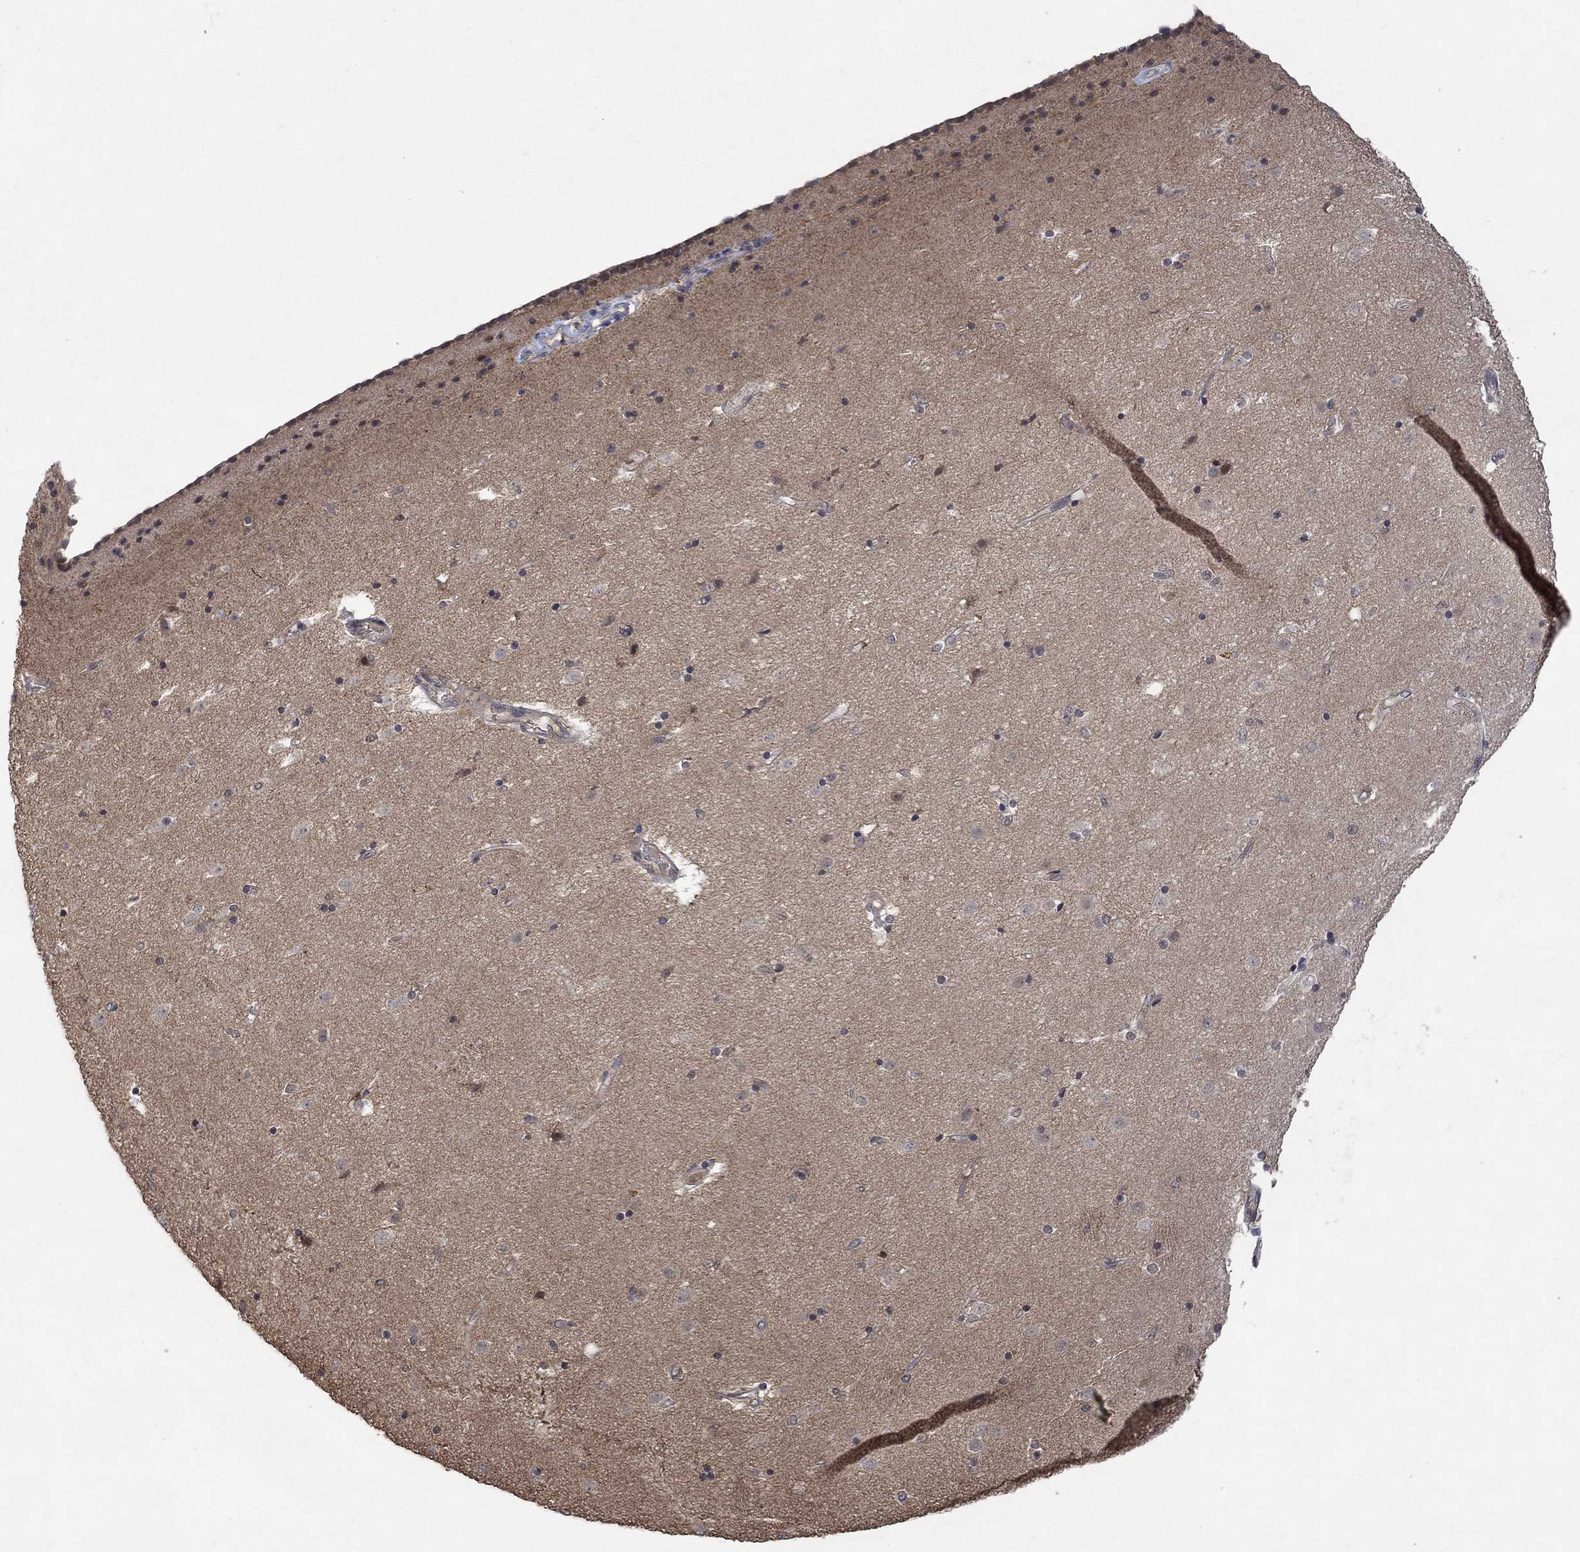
{"staining": {"intensity": "negative", "quantity": "none", "location": "none"}, "tissue": "caudate", "cell_type": "Glial cells", "image_type": "normal", "snomed": [{"axis": "morphology", "description": "Normal tissue, NOS"}, {"axis": "topography", "description": "Lateral ventricle wall"}], "caption": "This is an IHC histopathology image of normal caudate. There is no positivity in glial cells.", "gene": "GRIN2D", "patient": {"sex": "female", "age": 71}}